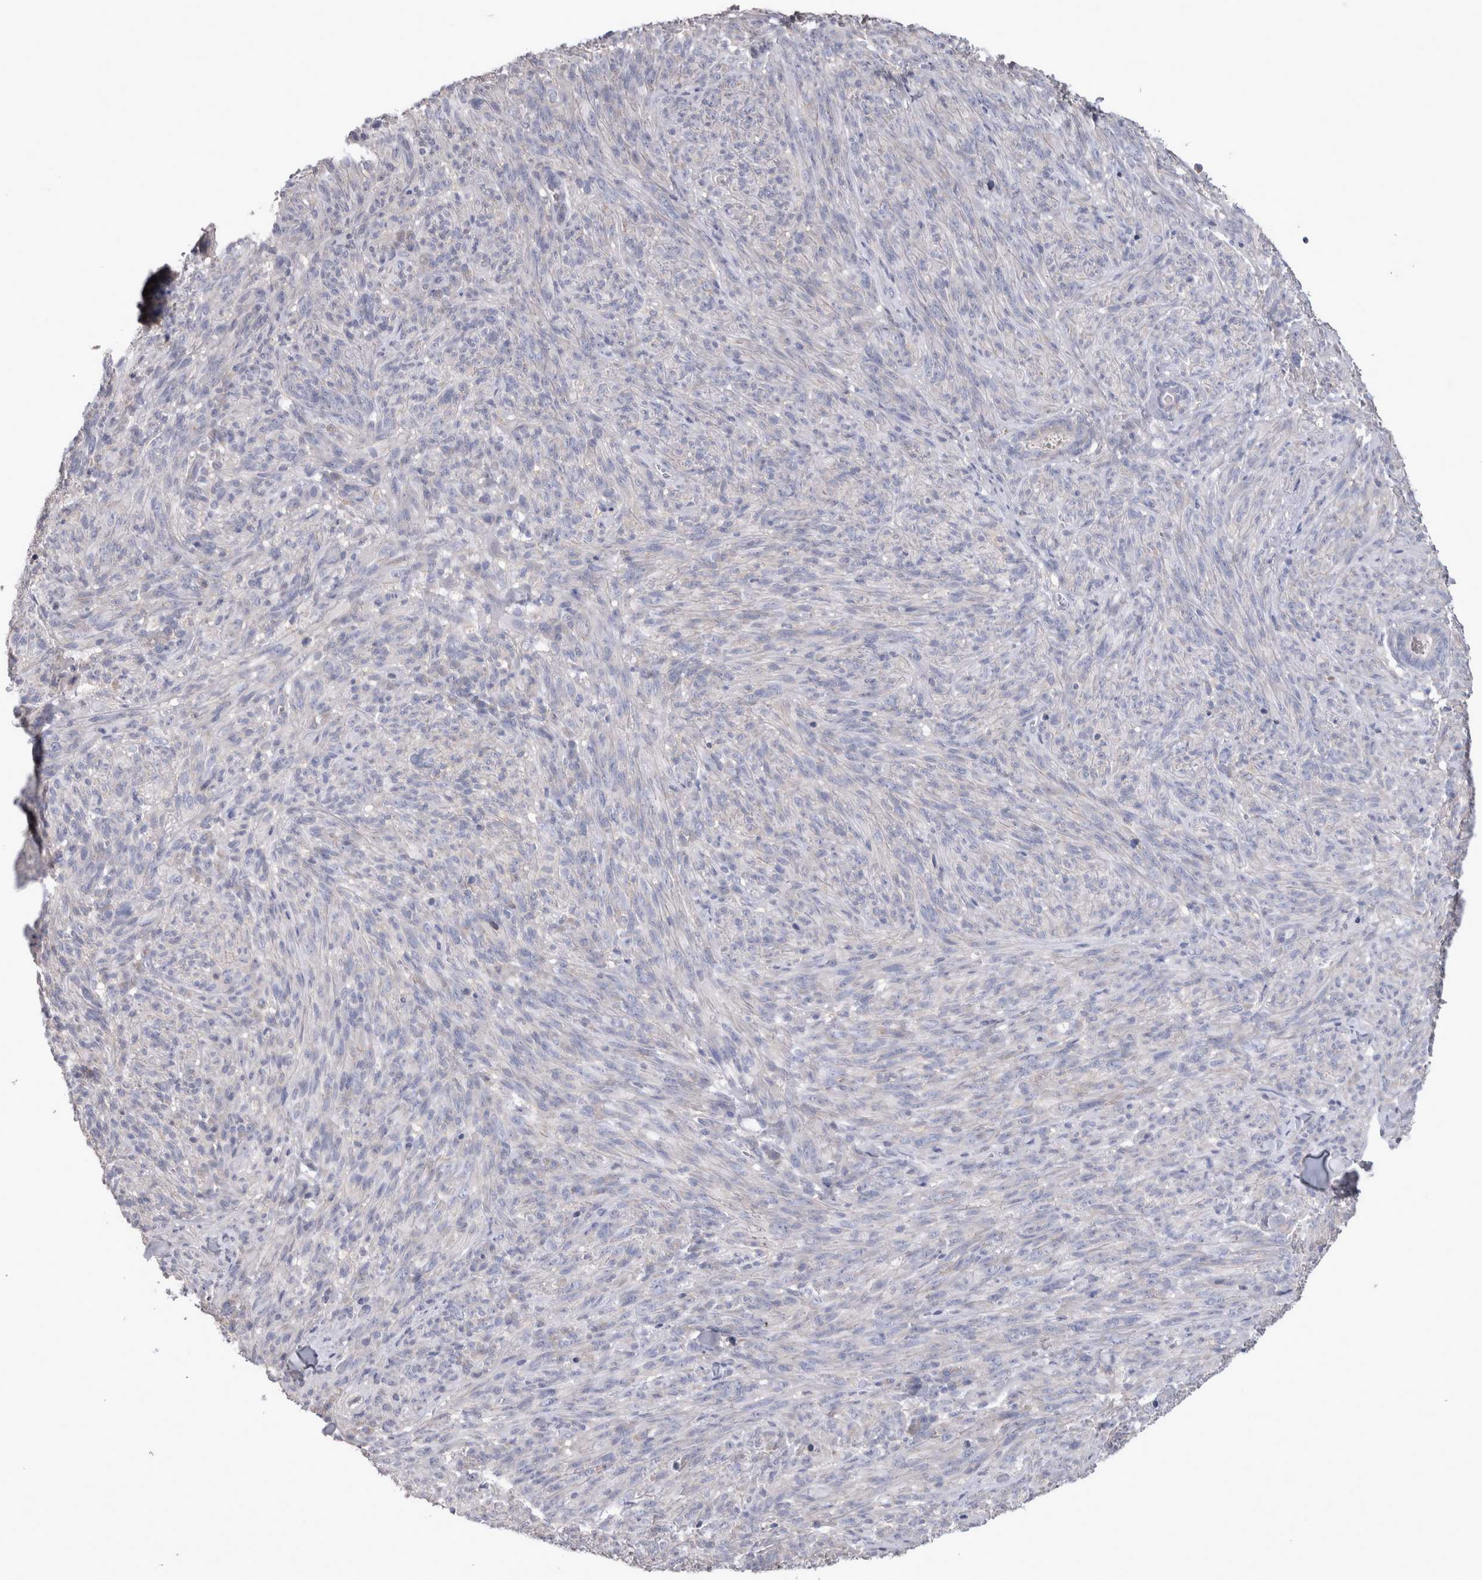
{"staining": {"intensity": "negative", "quantity": "none", "location": "none"}, "tissue": "melanoma", "cell_type": "Tumor cells", "image_type": "cancer", "snomed": [{"axis": "morphology", "description": "Malignant melanoma, NOS"}, {"axis": "topography", "description": "Skin of head"}], "caption": "Histopathology image shows no protein staining in tumor cells of melanoma tissue. (Immunohistochemistry, brightfield microscopy, high magnification).", "gene": "LRRC40", "patient": {"sex": "male", "age": 96}}